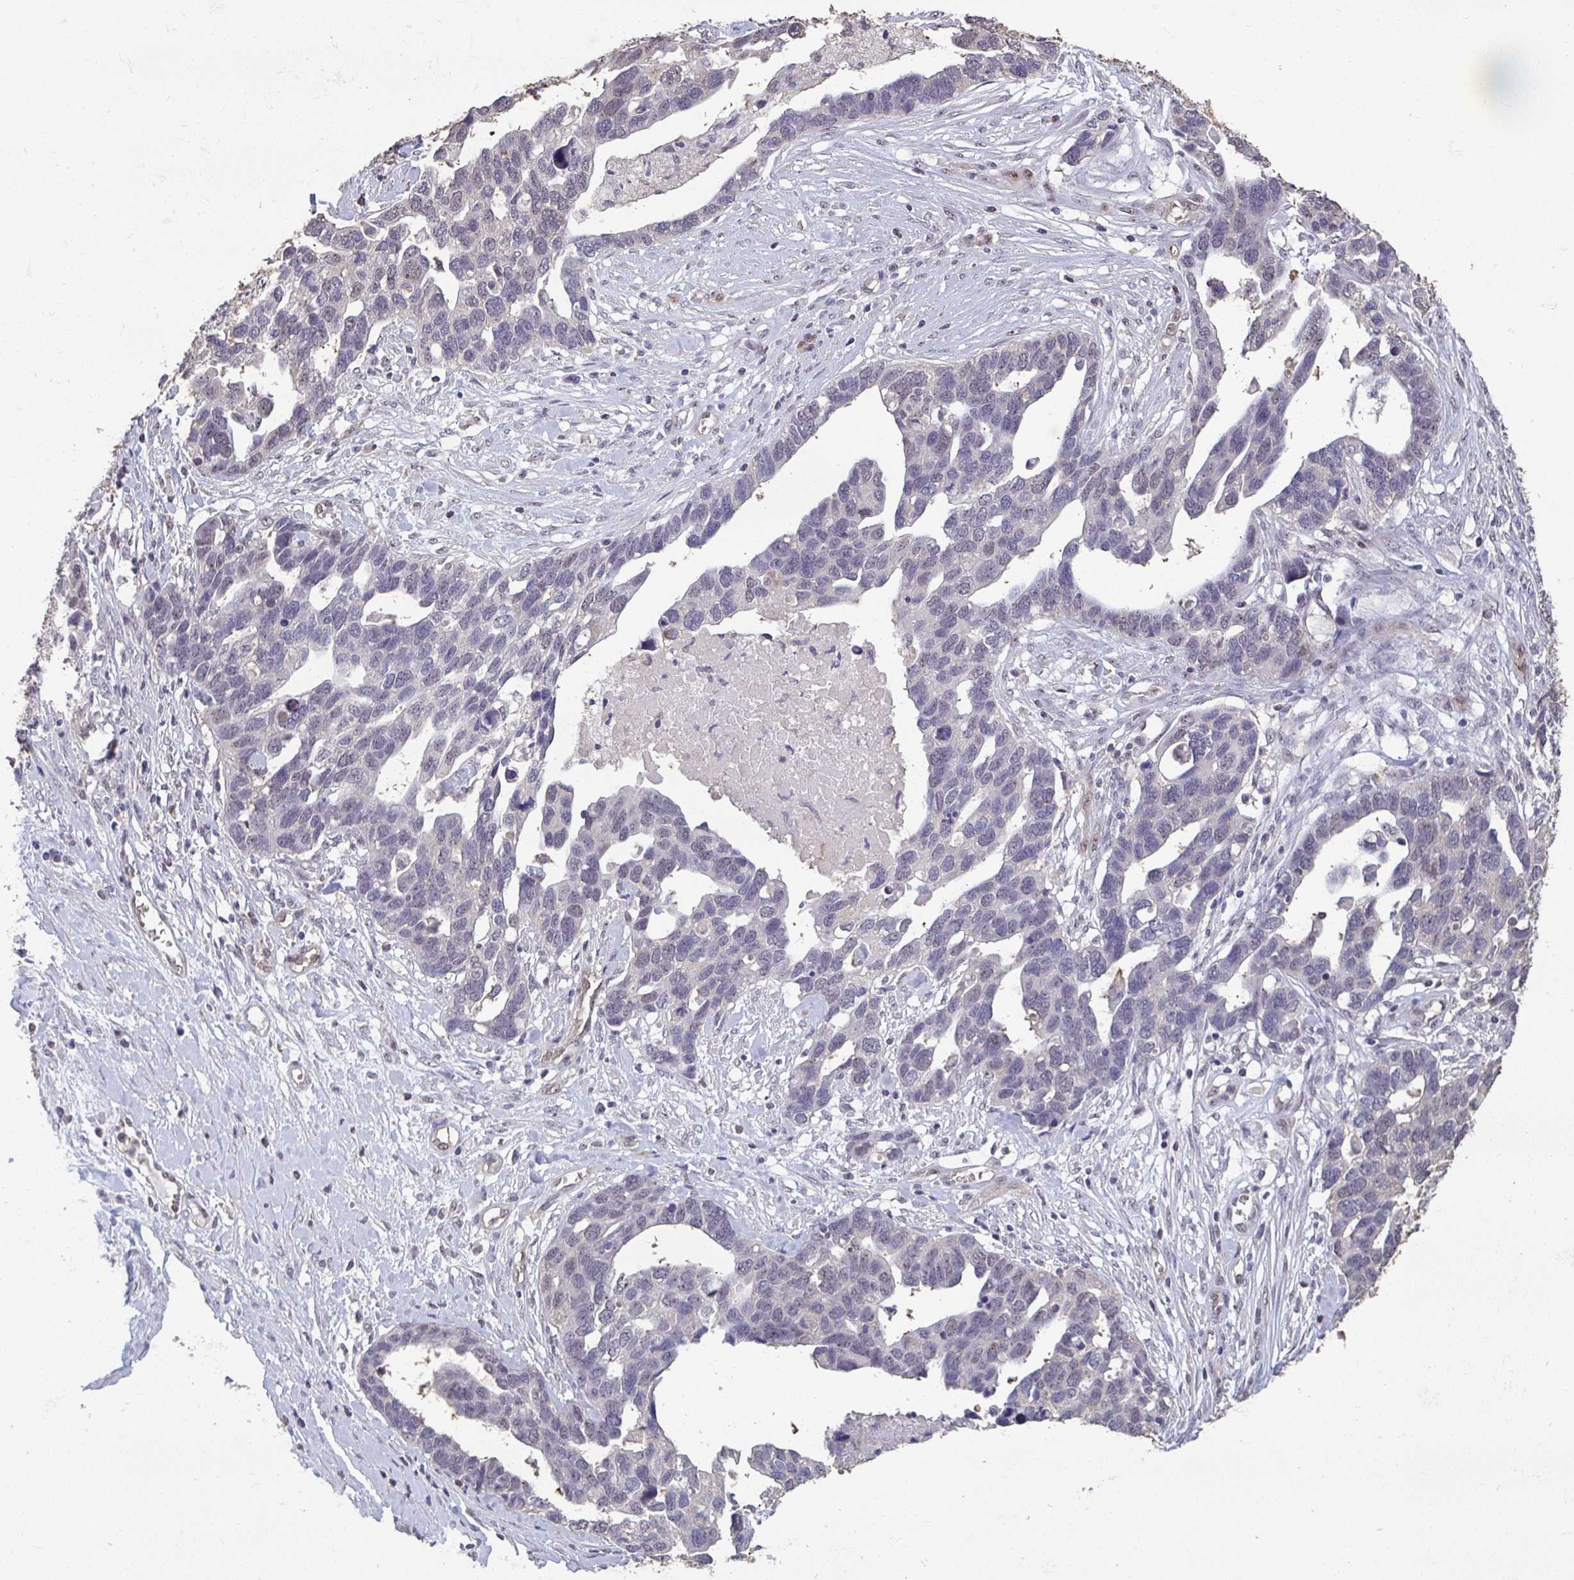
{"staining": {"intensity": "weak", "quantity": "<25%", "location": "nuclear"}, "tissue": "ovarian cancer", "cell_type": "Tumor cells", "image_type": "cancer", "snomed": [{"axis": "morphology", "description": "Cystadenocarcinoma, serous, NOS"}, {"axis": "topography", "description": "Ovary"}], "caption": "Micrograph shows no significant protein staining in tumor cells of ovarian serous cystadenocarcinoma.", "gene": "SENP3", "patient": {"sex": "female", "age": 54}}